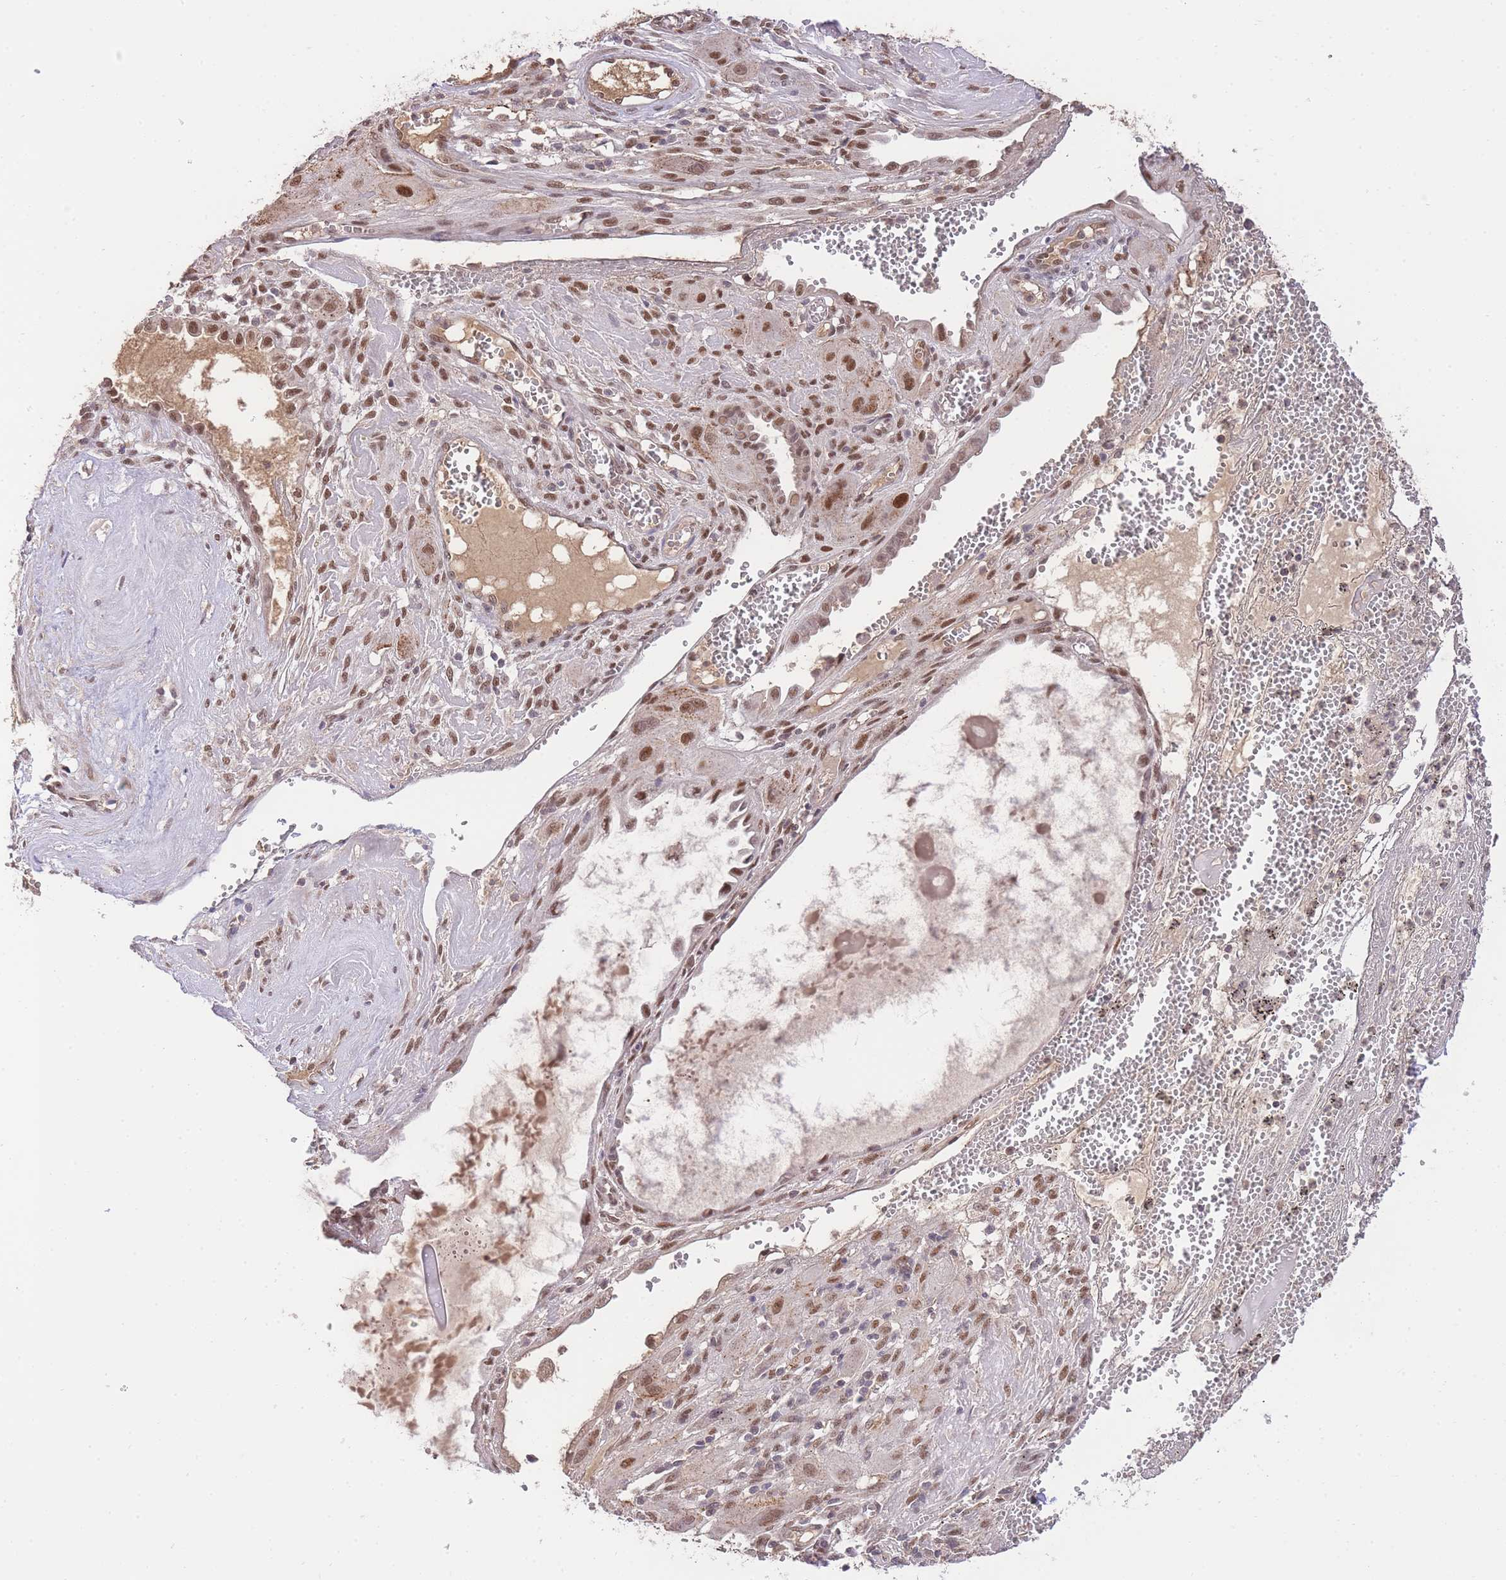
{"staining": {"intensity": "moderate", "quantity": ">75%", "location": "nuclear"}, "tissue": "cervical cancer", "cell_type": "Tumor cells", "image_type": "cancer", "snomed": [{"axis": "morphology", "description": "Squamous cell carcinoma, NOS"}, {"axis": "topography", "description": "Cervix"}], "caption": "Squamous cell carcinoma (cervical) stained with immunohistochemistry reveals moderate nuclear positivity in approximately >75% of tumor cells.", "gene": "UBXN7", "patient": {"sex": "female", "age": 34}}